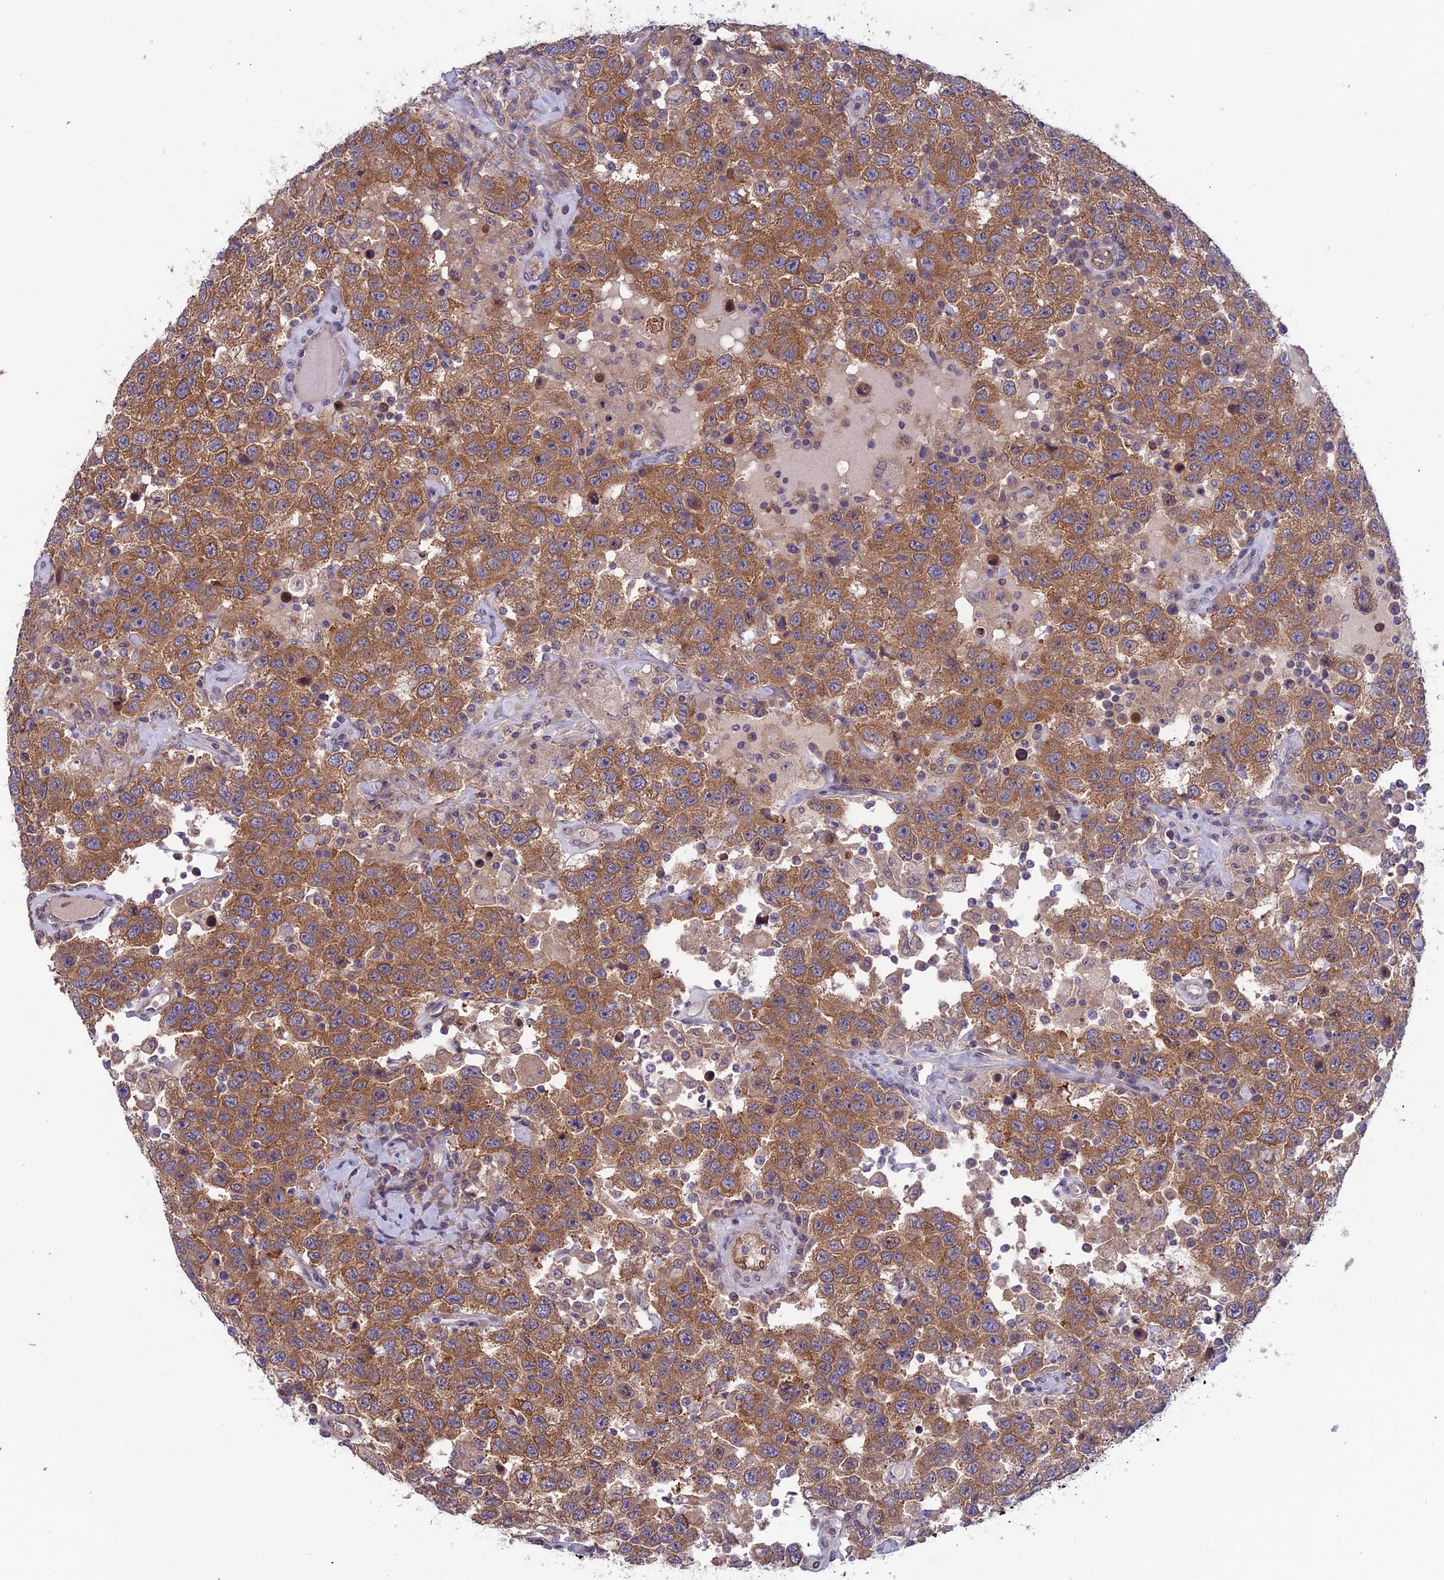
{"staining": {"intensity": "moderate", "quantity": ">75%", "location": "cytoplasmic/membranous"}, "tissue": "testis cancer", "cell_type": "Tumor cells", "image_type": "cancer", "snomed": [{"axis": "morphology", "description": "Seminoma, NOS"}, {"axis": "topography", "description": "Testis"}], "caption": "Immunohistochemistry (IHC) image of testis cancer stained for a protein (brown), which exhibits medium levels of moderate cytoplasmic/membranous expression in approximately >75% of tumor cells.", "gene": "MAST2", "patient": {"sex": "male", "age": 41}}